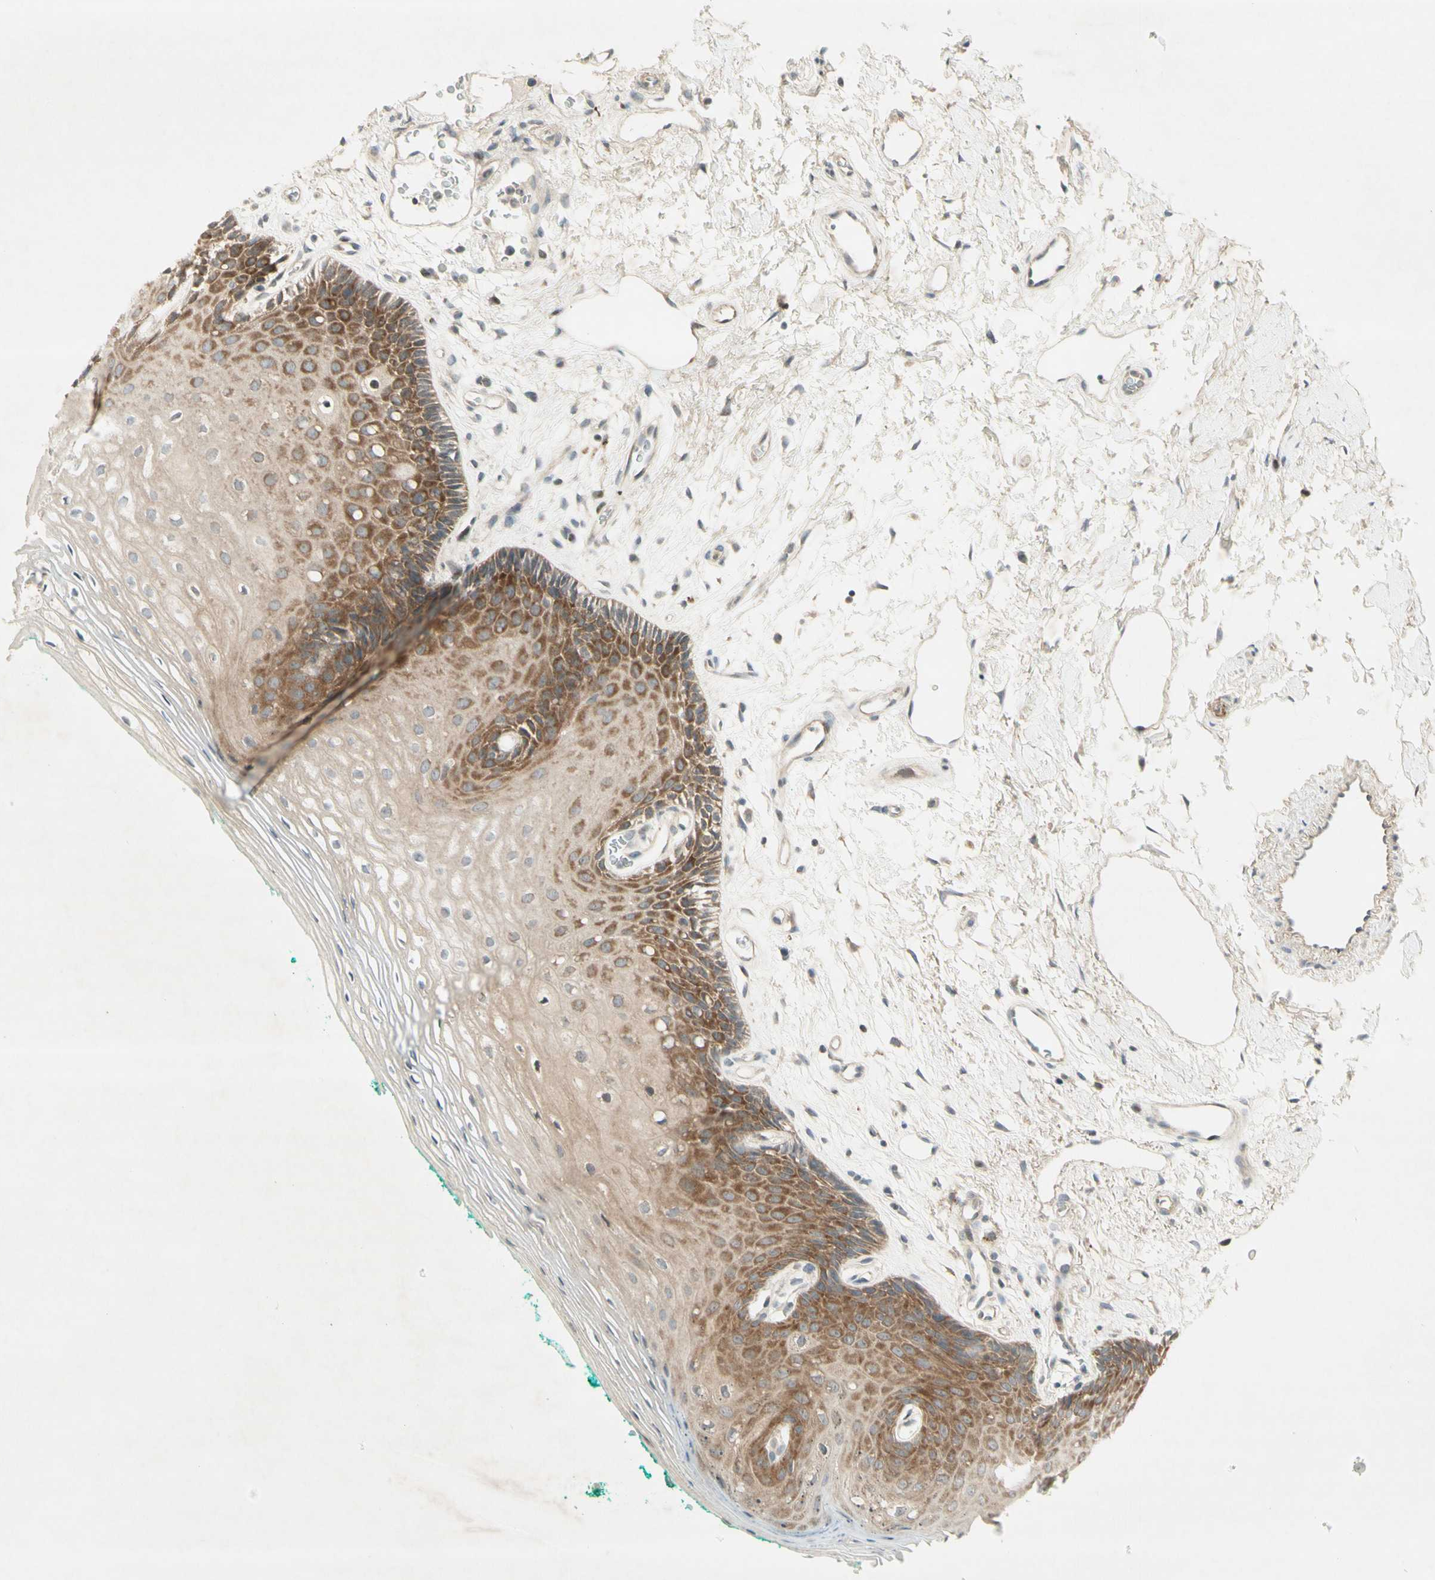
{"staining": {"intensity": "moderate", "quantity": "25%-75%", "location": "cytoplasmic/membranous"}, "tissue": "oral mucosa", "cell_type": "Squamous epithelial cells", "image_type": "normal", "snomed": [{"axis": "morphology", "description": "Normal tissue, NOS"}, {"axis": "topography", "description": "Skeletal muscle"}, {"axis": "topography", "description": "Oral tissue"}, {"axis": "topography", "description": "Peripheral nerve tissue"}], "caption": "This micrograph demonstrates immunohistochemistry staining of unremarkable oral mucosa, with medium moderate cytoplasmic/membranous positivity in approximately 25%-75% of squamous epithelial cells.", "gene": "ETF1", "patient": {"sex": "female", "age": 84}}